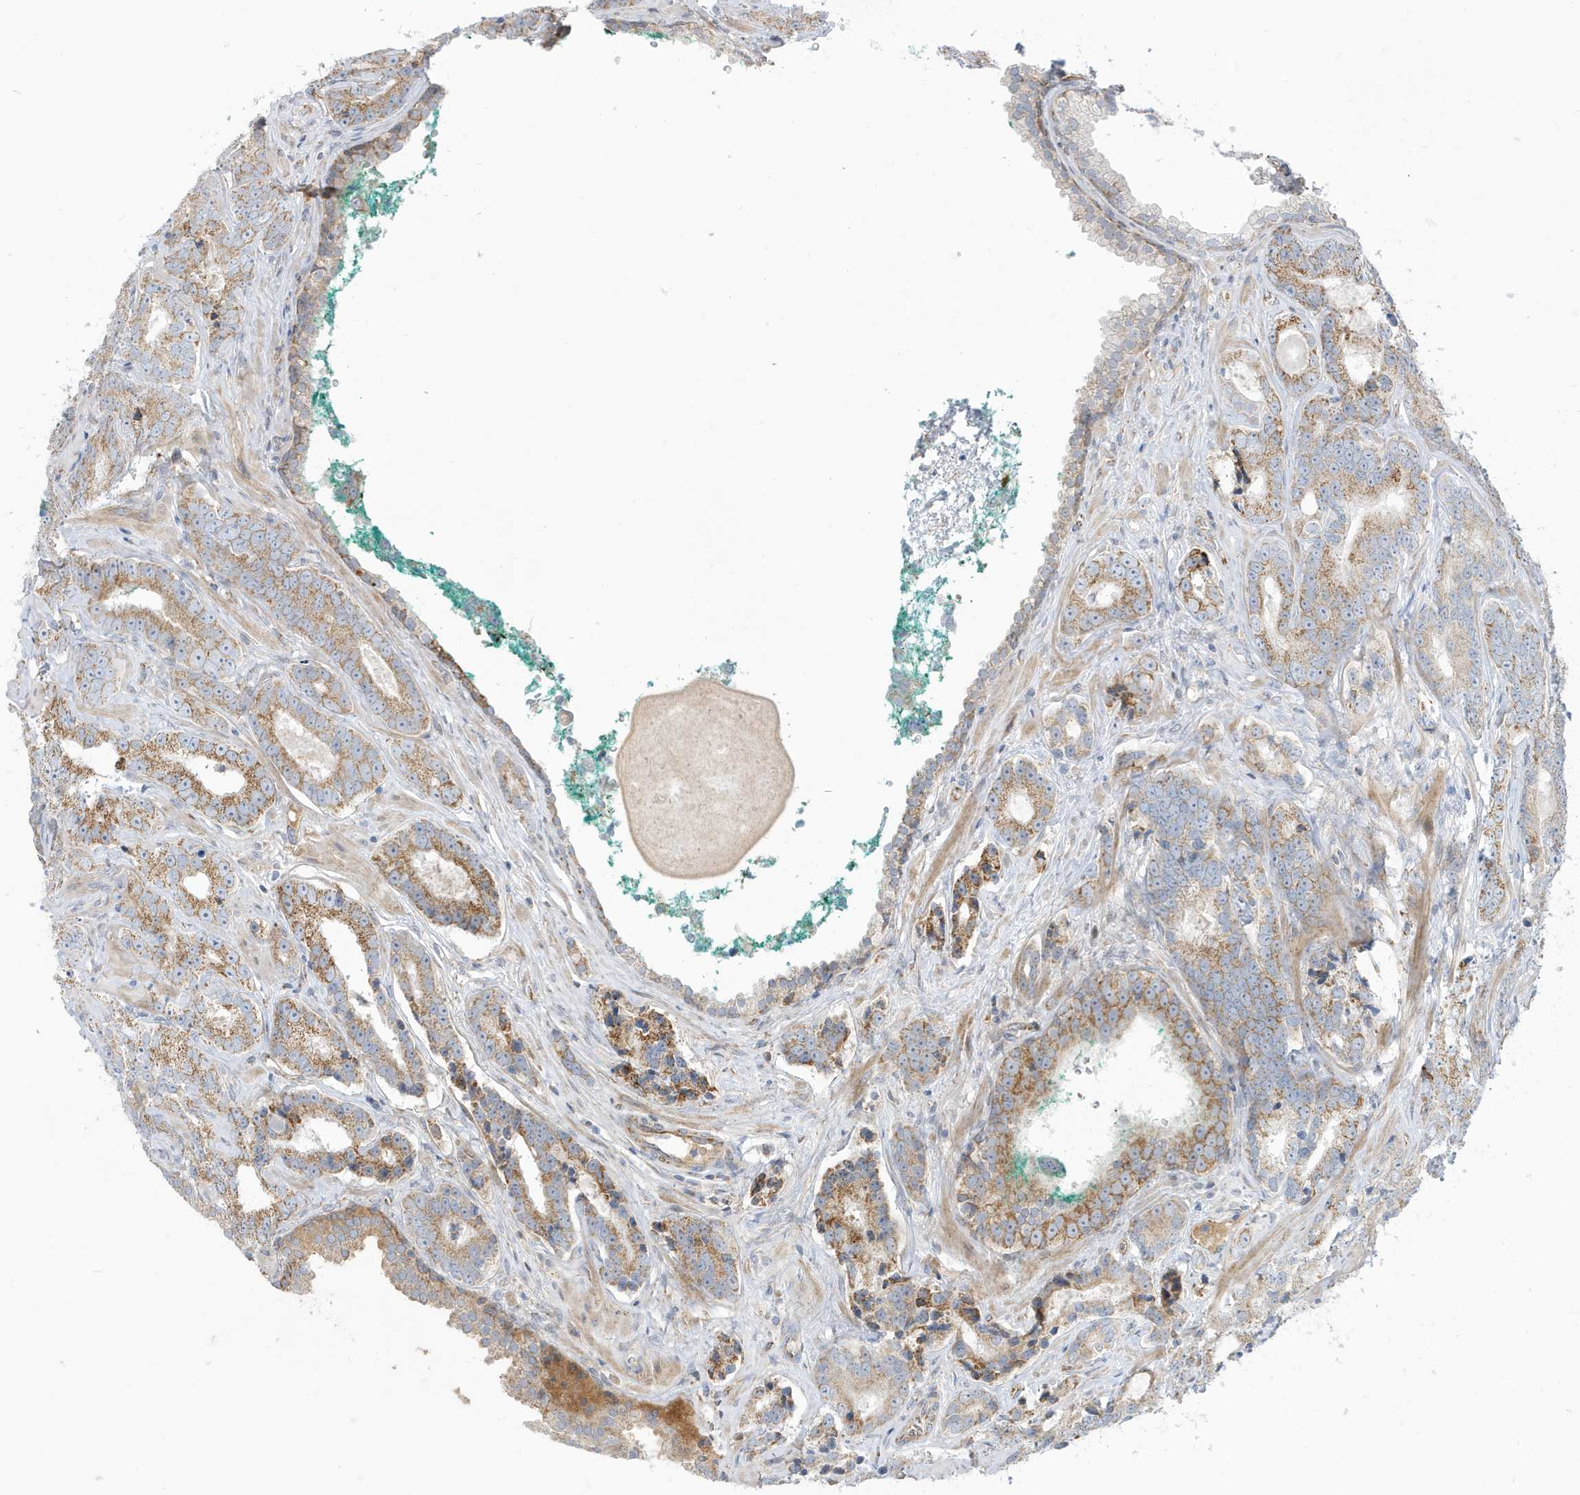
{"staining": {"intensity": "moderate", "quantity": ">75%", "location": "cytoplasmic/membranous"}, "tissue": "prostate cancer", "cell_type": "Tumor cells", "image_type": "cancer", "snomed": [{"axis": "morphology", "description": "Adenocarcinoma, High grade"}, {"axis": "topography", "description": "Prostate"}], "caption": "Protein staining reveals moderate cytoplasmic/membranous positivity in about >75% of tumor cells in prostate adenocarcinoma (high-grade).", "gene": "IFT57", "patient": {"sex": "male", "age": 62}}